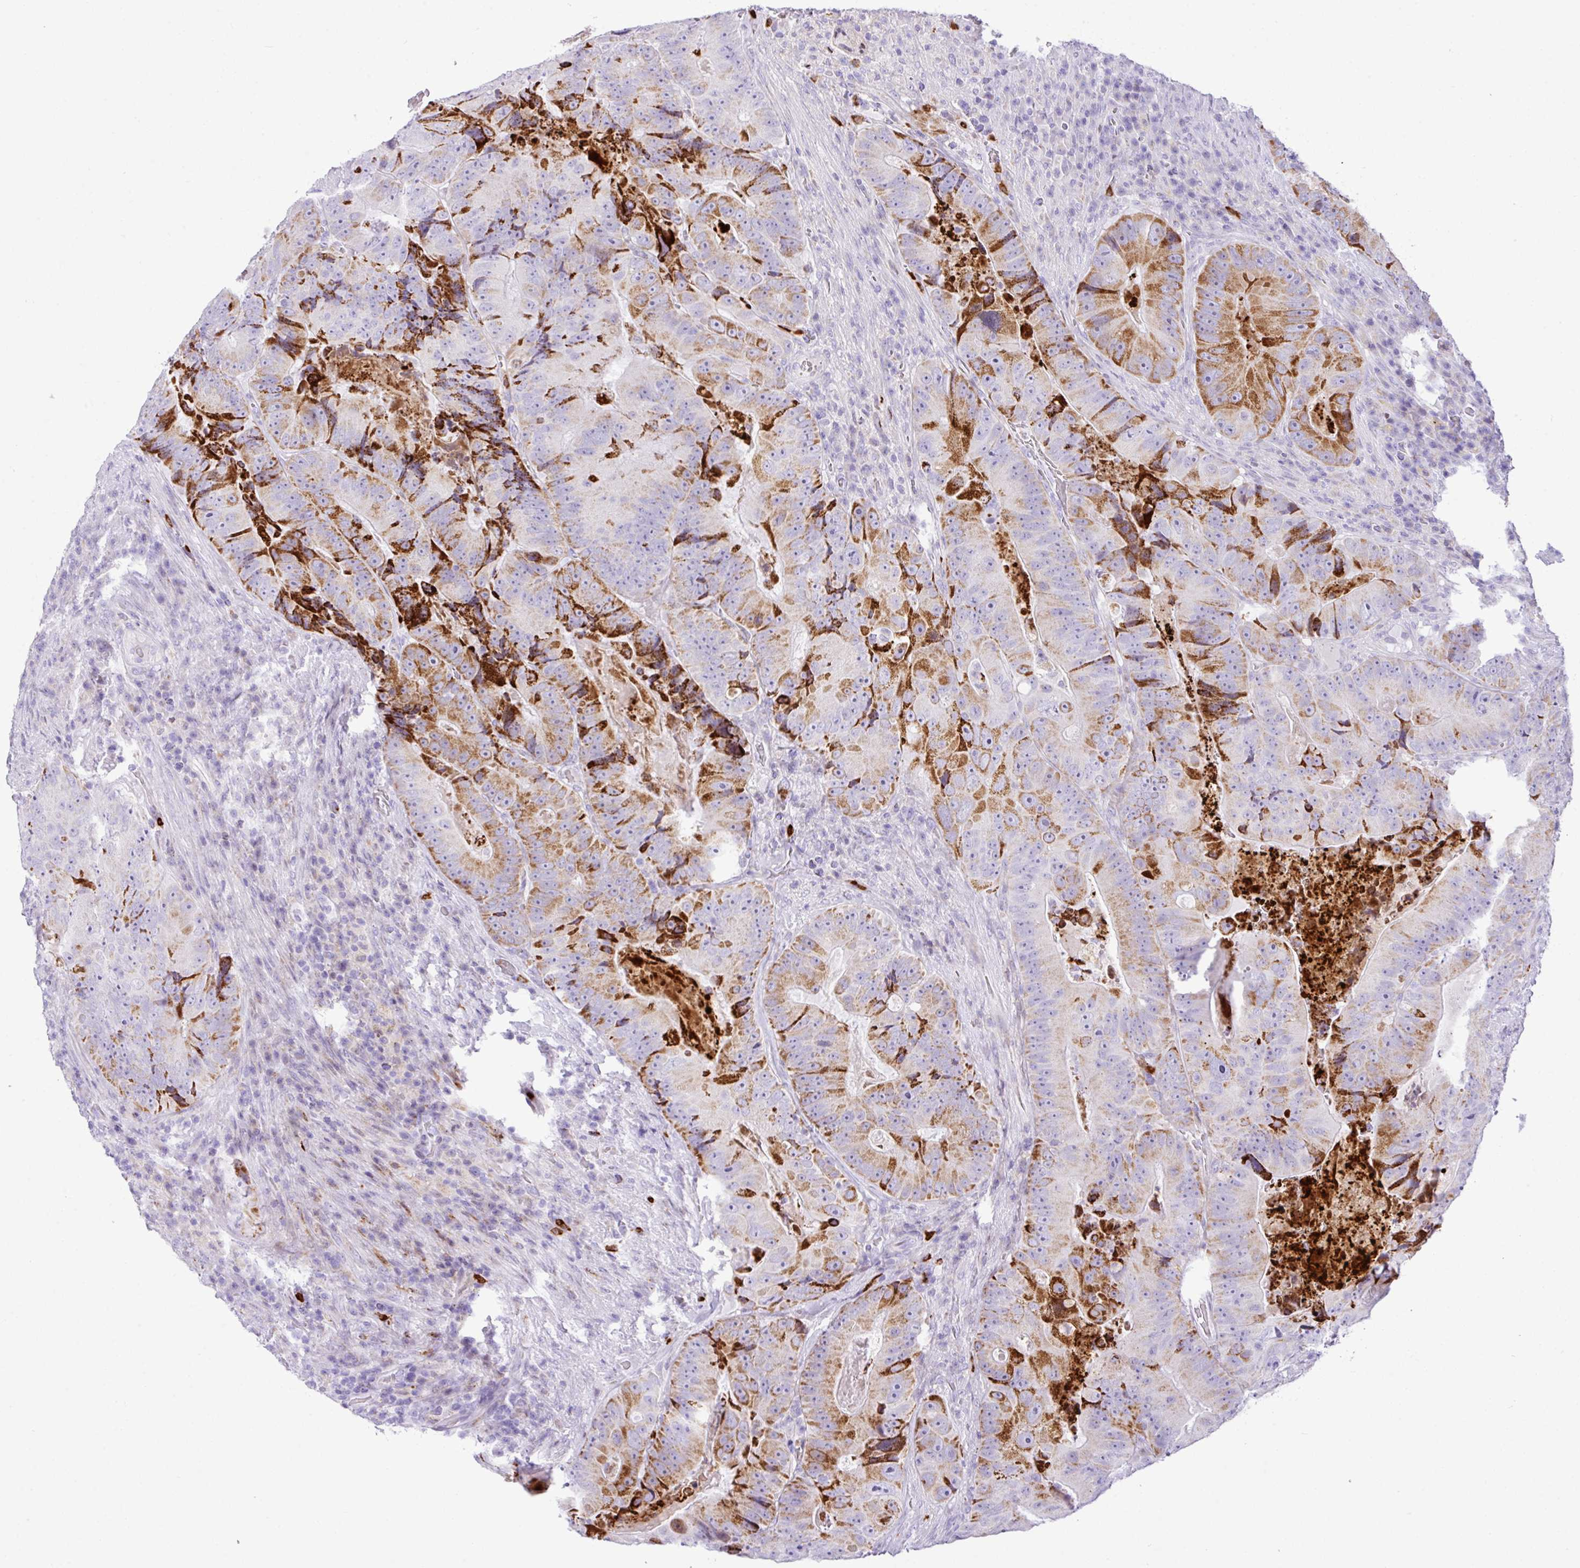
{"staining": {"intensity": "moderate", "quantity": ">75%", "location": "cytoplasmic/membranous"}, "tissue": "colorectal cancer", "cell_type": "Tumor cells", "image_type": "cancer", "snomed": [{"axis": "morphology", "description": "Adenocarcinoma, NOS"}, {"axis": "topography", "description": "Colon"}], "caption": "Immunohistochemical staining of adenocarcinoma (colorectal) displays medium levels of moderate cytoplasmic/membranous protein staining in approximately >75% of tumor cells.", "gene": "RCAN2", "patient": {"sex": "female", "age": 86}}